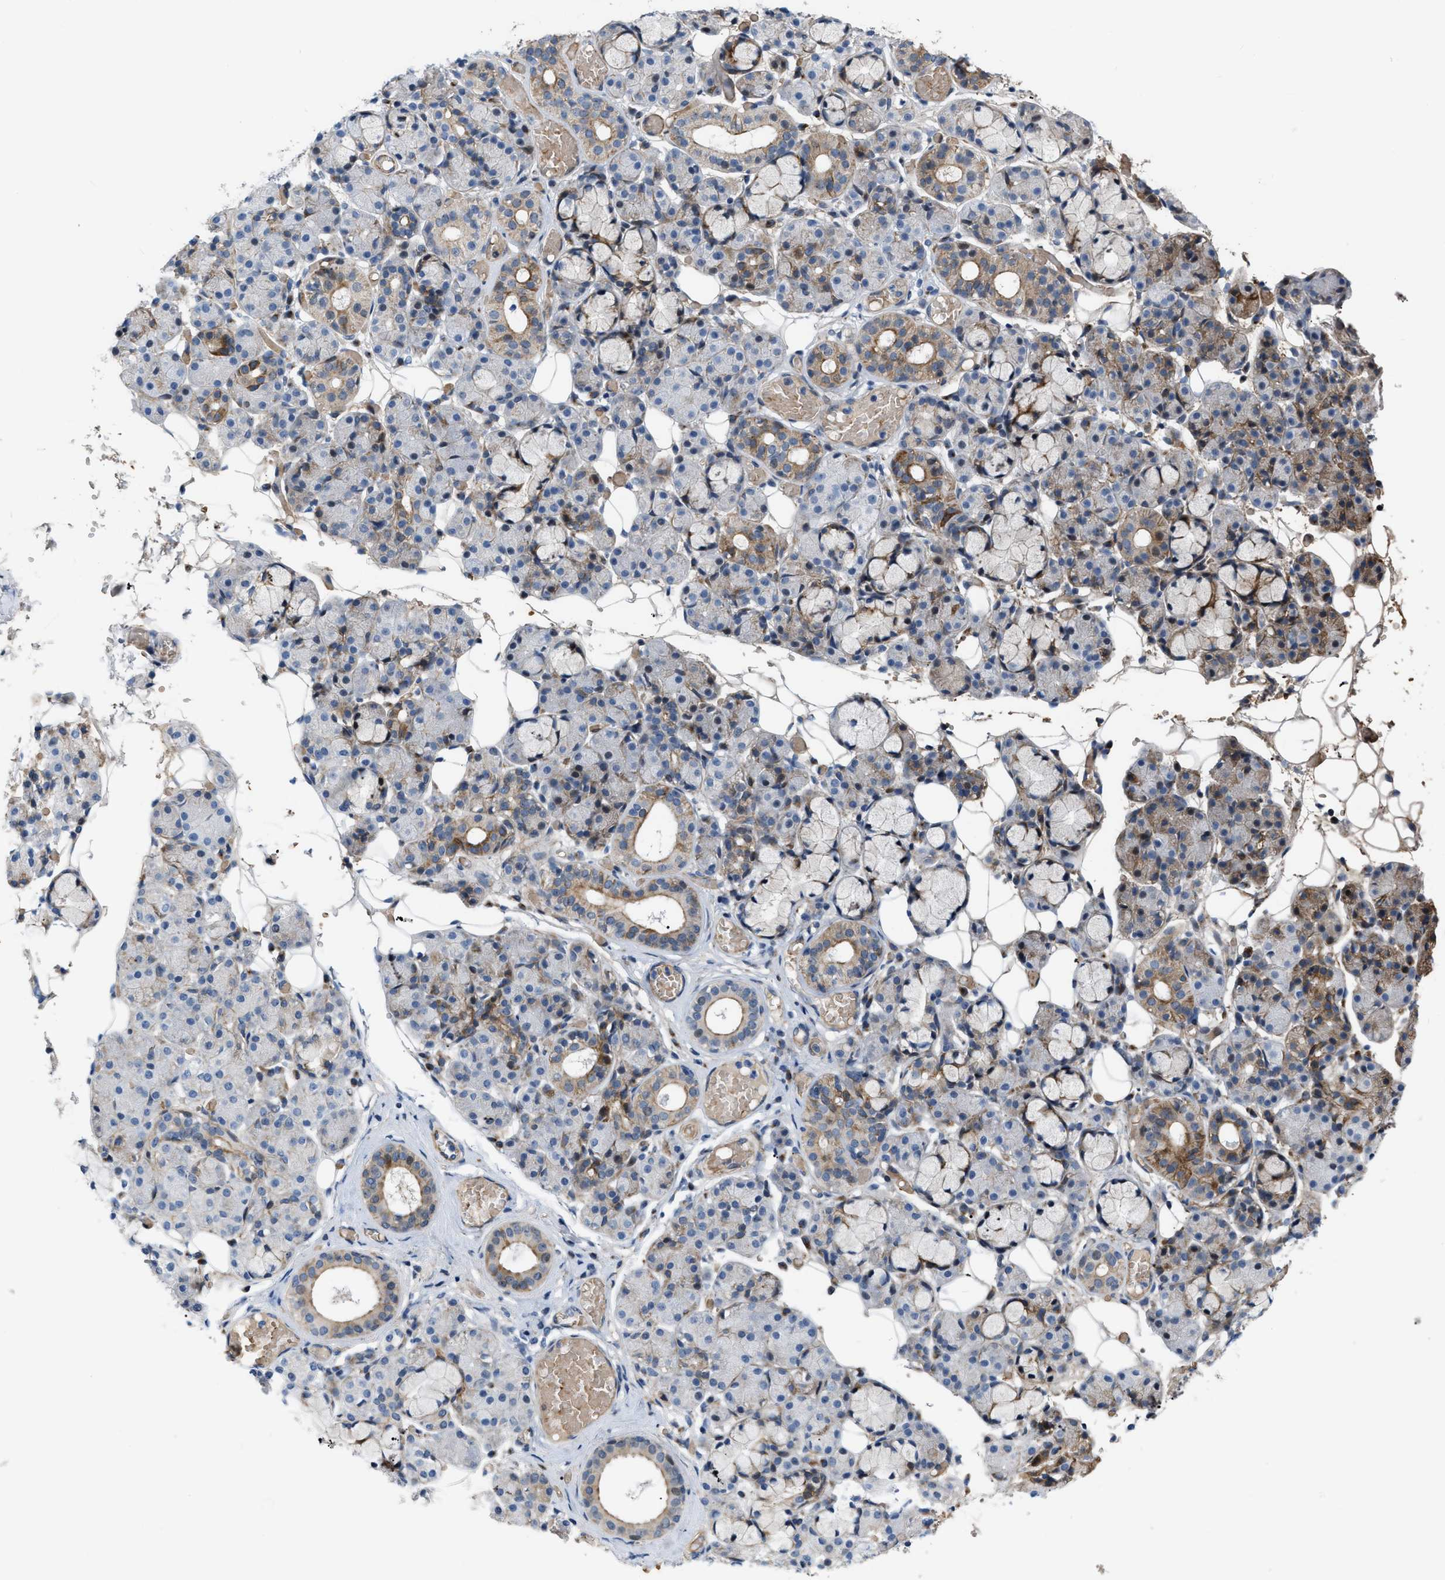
{"staining": {"intensity": "moderate", "quantity": "25%-75%", "location": "cytoplasmic/membranous"}, "tissue": "salivary gland", "cell_type": "Glandular cells", "image_type": "normal", "snomed": [{"axis": "morphology", "description": "Normal tissue, NOS"}, {"axis": "topography", "description": "Salivary gland"}], "caption": "There is medium levels of moderate cytoplasmic/membranous expression in glandular cells of normal salivary gland, as demonstrated by immunohistochemical staining (brown color).", "gene": "POLR1F", "patient": {"sex": "male", "age": 63}}